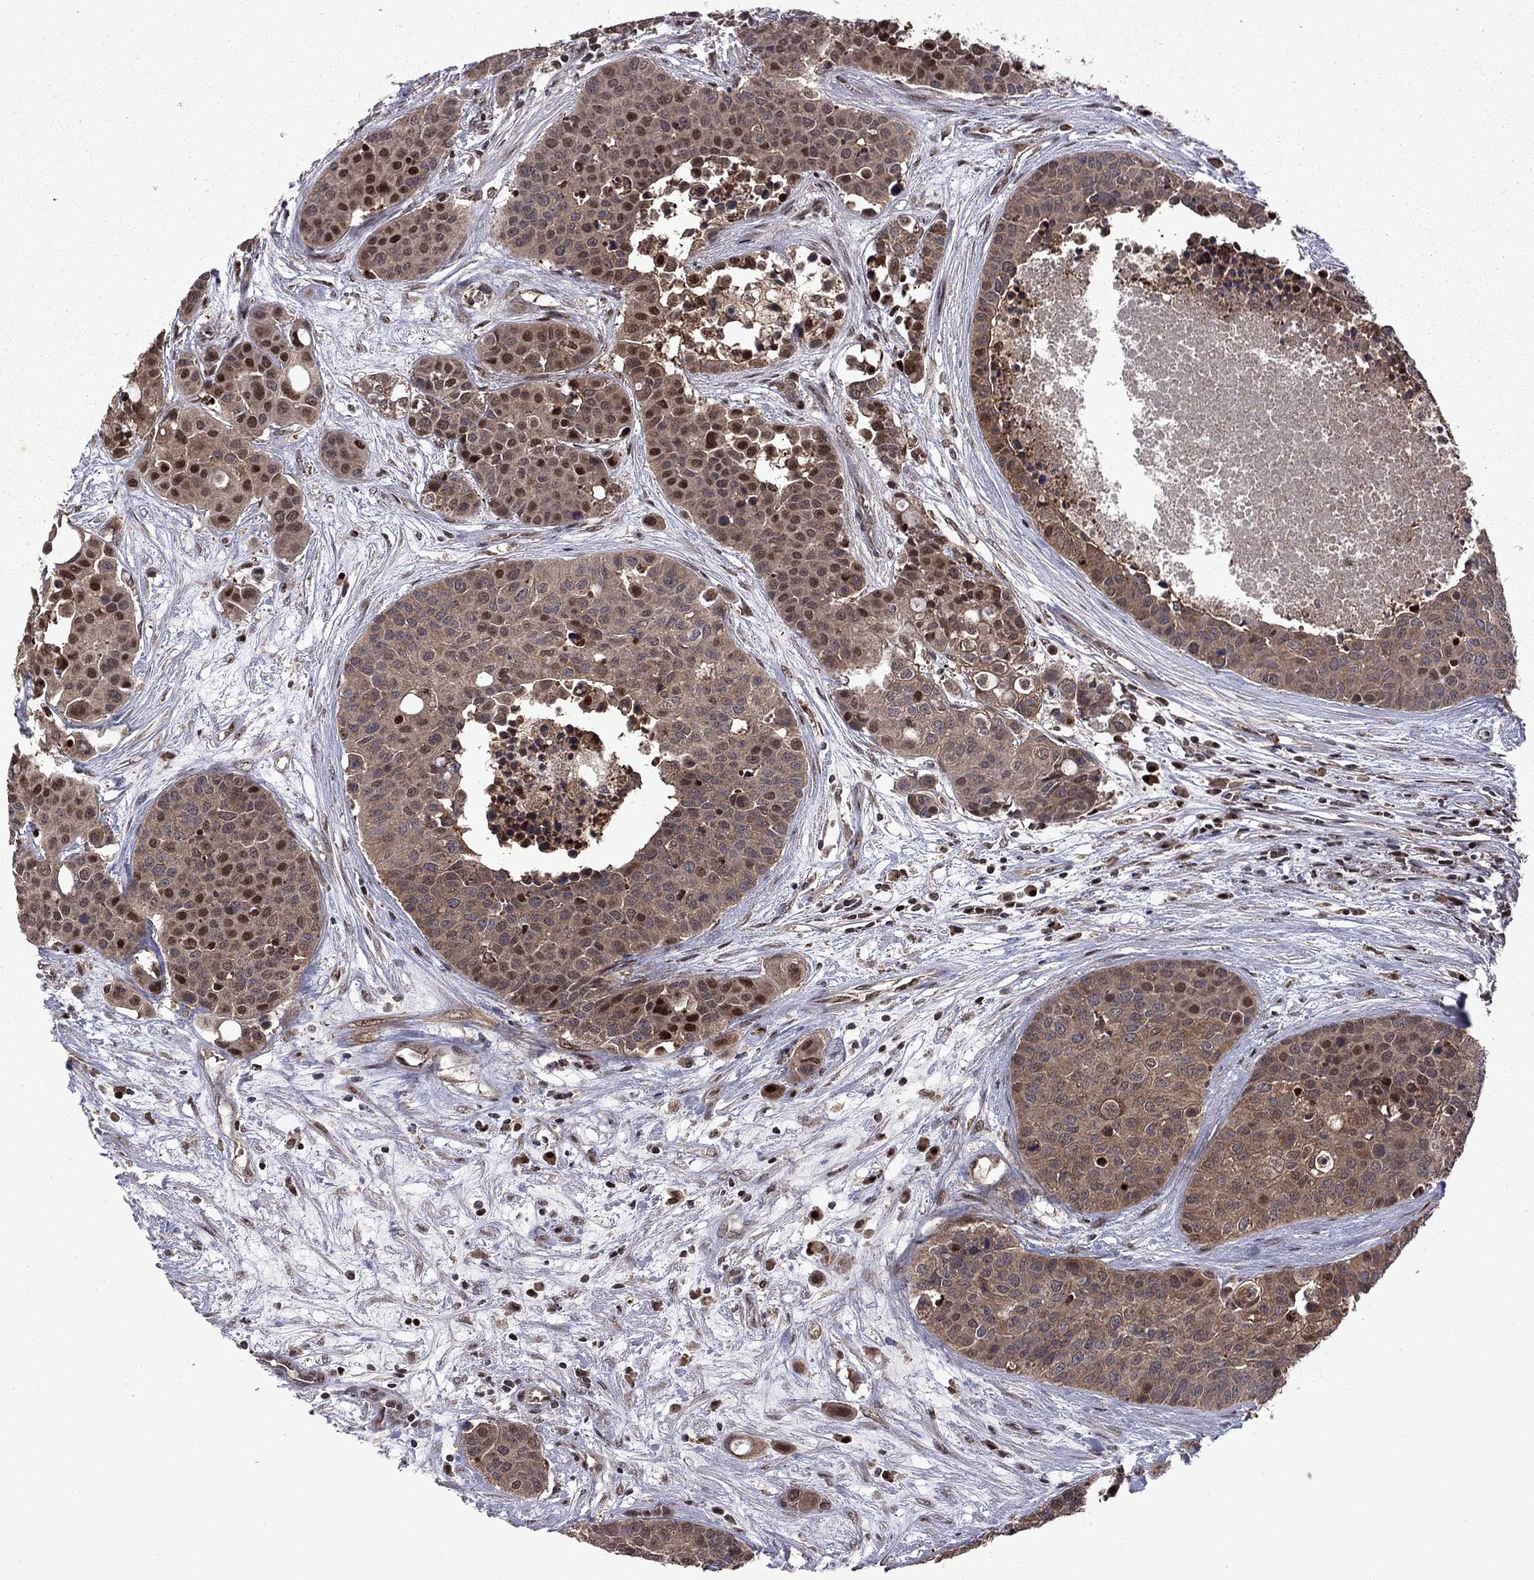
{"staining": {"intensity": "moderate", "quantity": "25%-75%", "location": "cytoplasmic/membranous,nuclear"}, "tissue": "carcinoid", "cell_type": "Tumor cells", "image_type": "cancer", "snomed": [{"axis": "morphology", "description": "Carcinoid, malignant, NOS"}, {"axis": "topography", "description": "Colon"}], "caption": "Human carcinoid stained for a protein (brown) exhibits moderate cytoplasmic/membranous and nuclear positive positivity in approximately 25%-75% of tumor cells.", "gene": "IPP", "patient": {"sex": "male", "age": 81}}